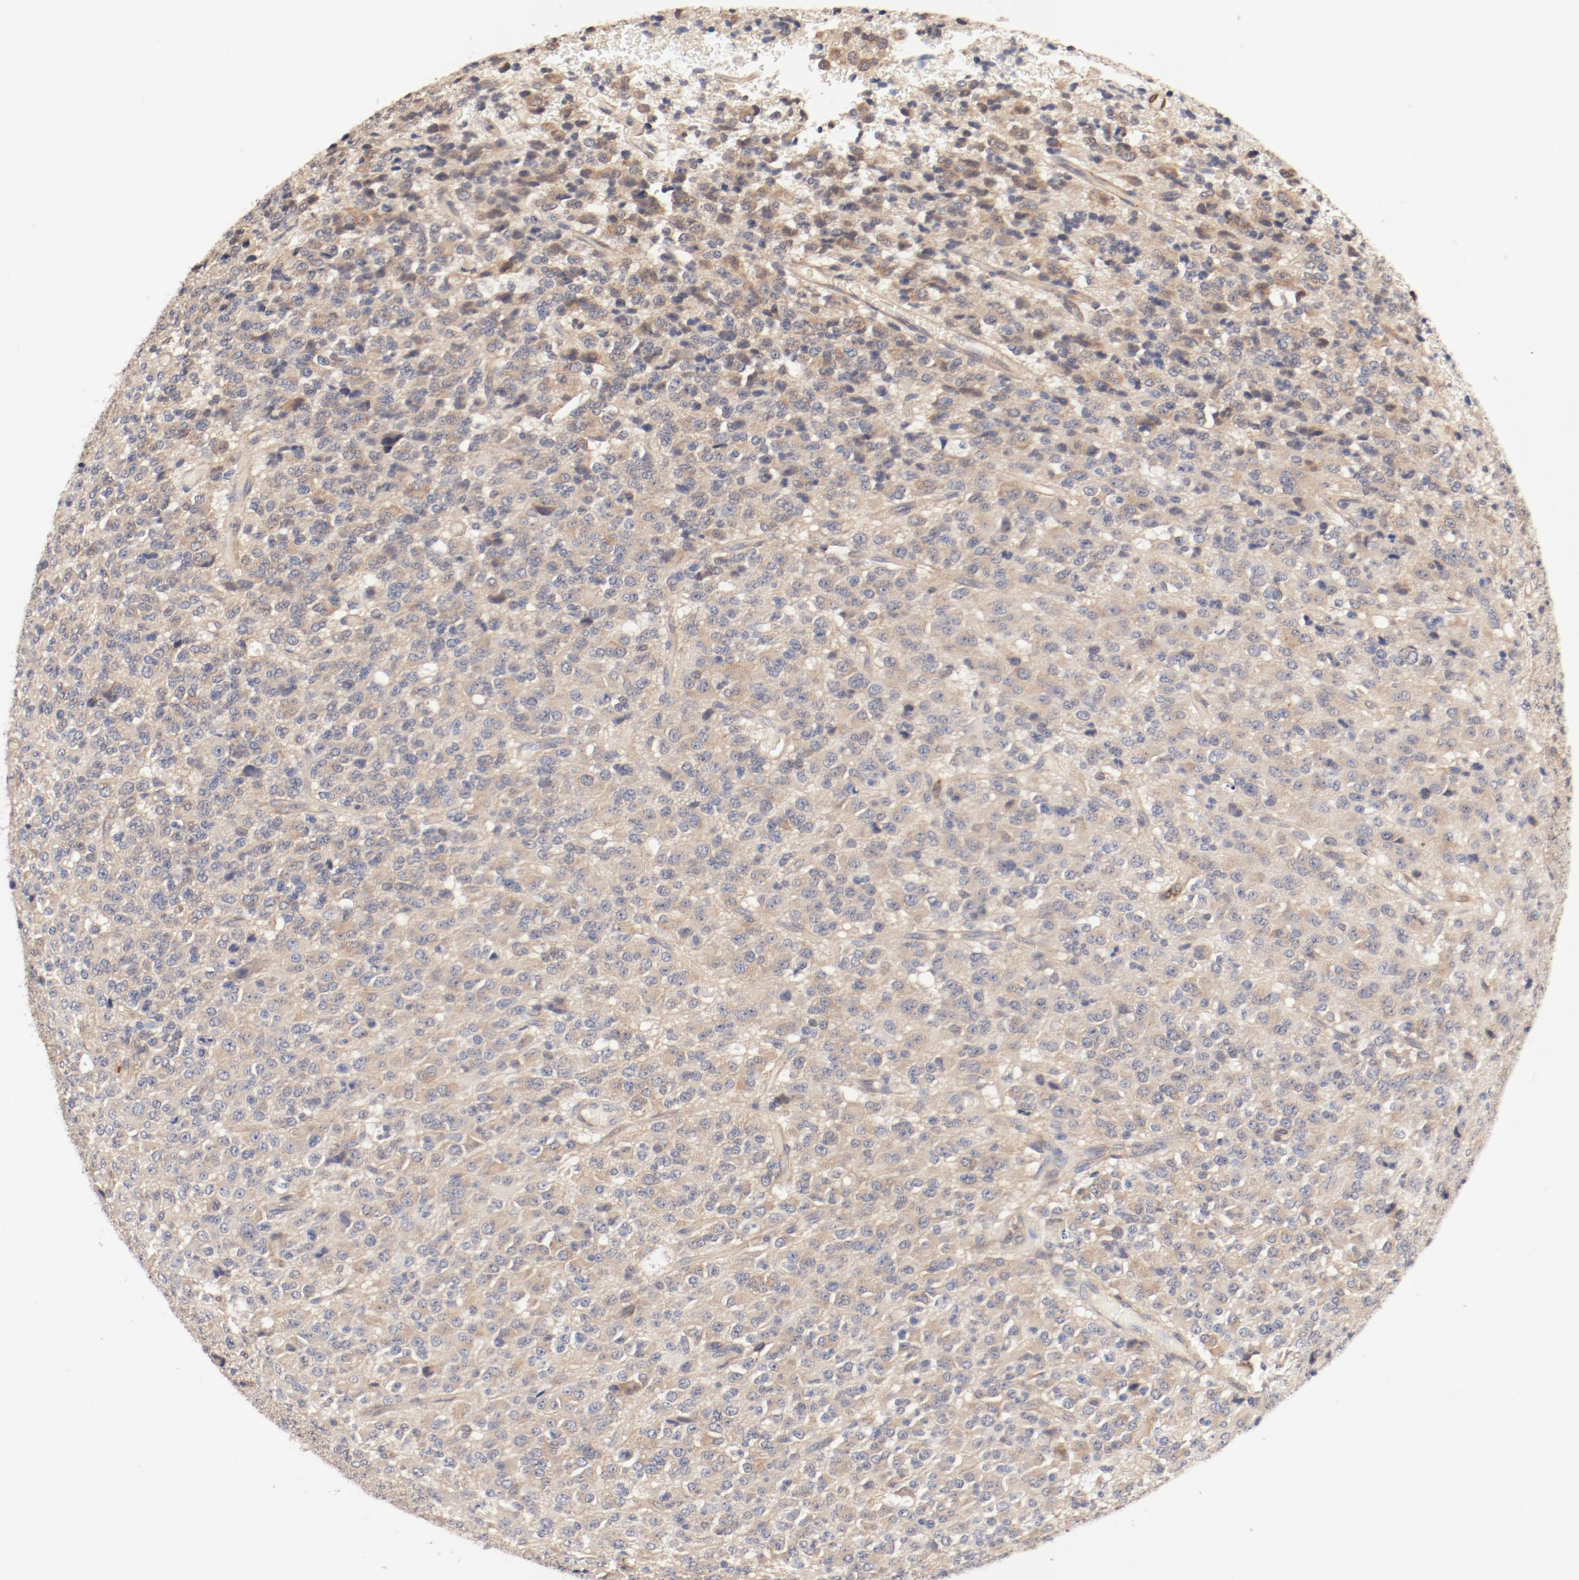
{"staining": {"intensity": "weak", "quantity": "25%-75%", "location": "cytoplasmic/membranous"}, "tissue": "glioma", "cell_type": "Tumor cells", "image_type": "cancer", "snomed": [{"axis": "morphology", "description": "Glioma, malignant, High grade"}, {"axis": "topography", "description": "pancreas cauda"}], "caption": "Glioma was stained to show a protein in brown. There is low levels of weak cytoplasmic/membranous staining in approximately 25%-75% of tumor cells.", "gene": "UBE2J1", "patient": {"sex": "male", "age": 60}}